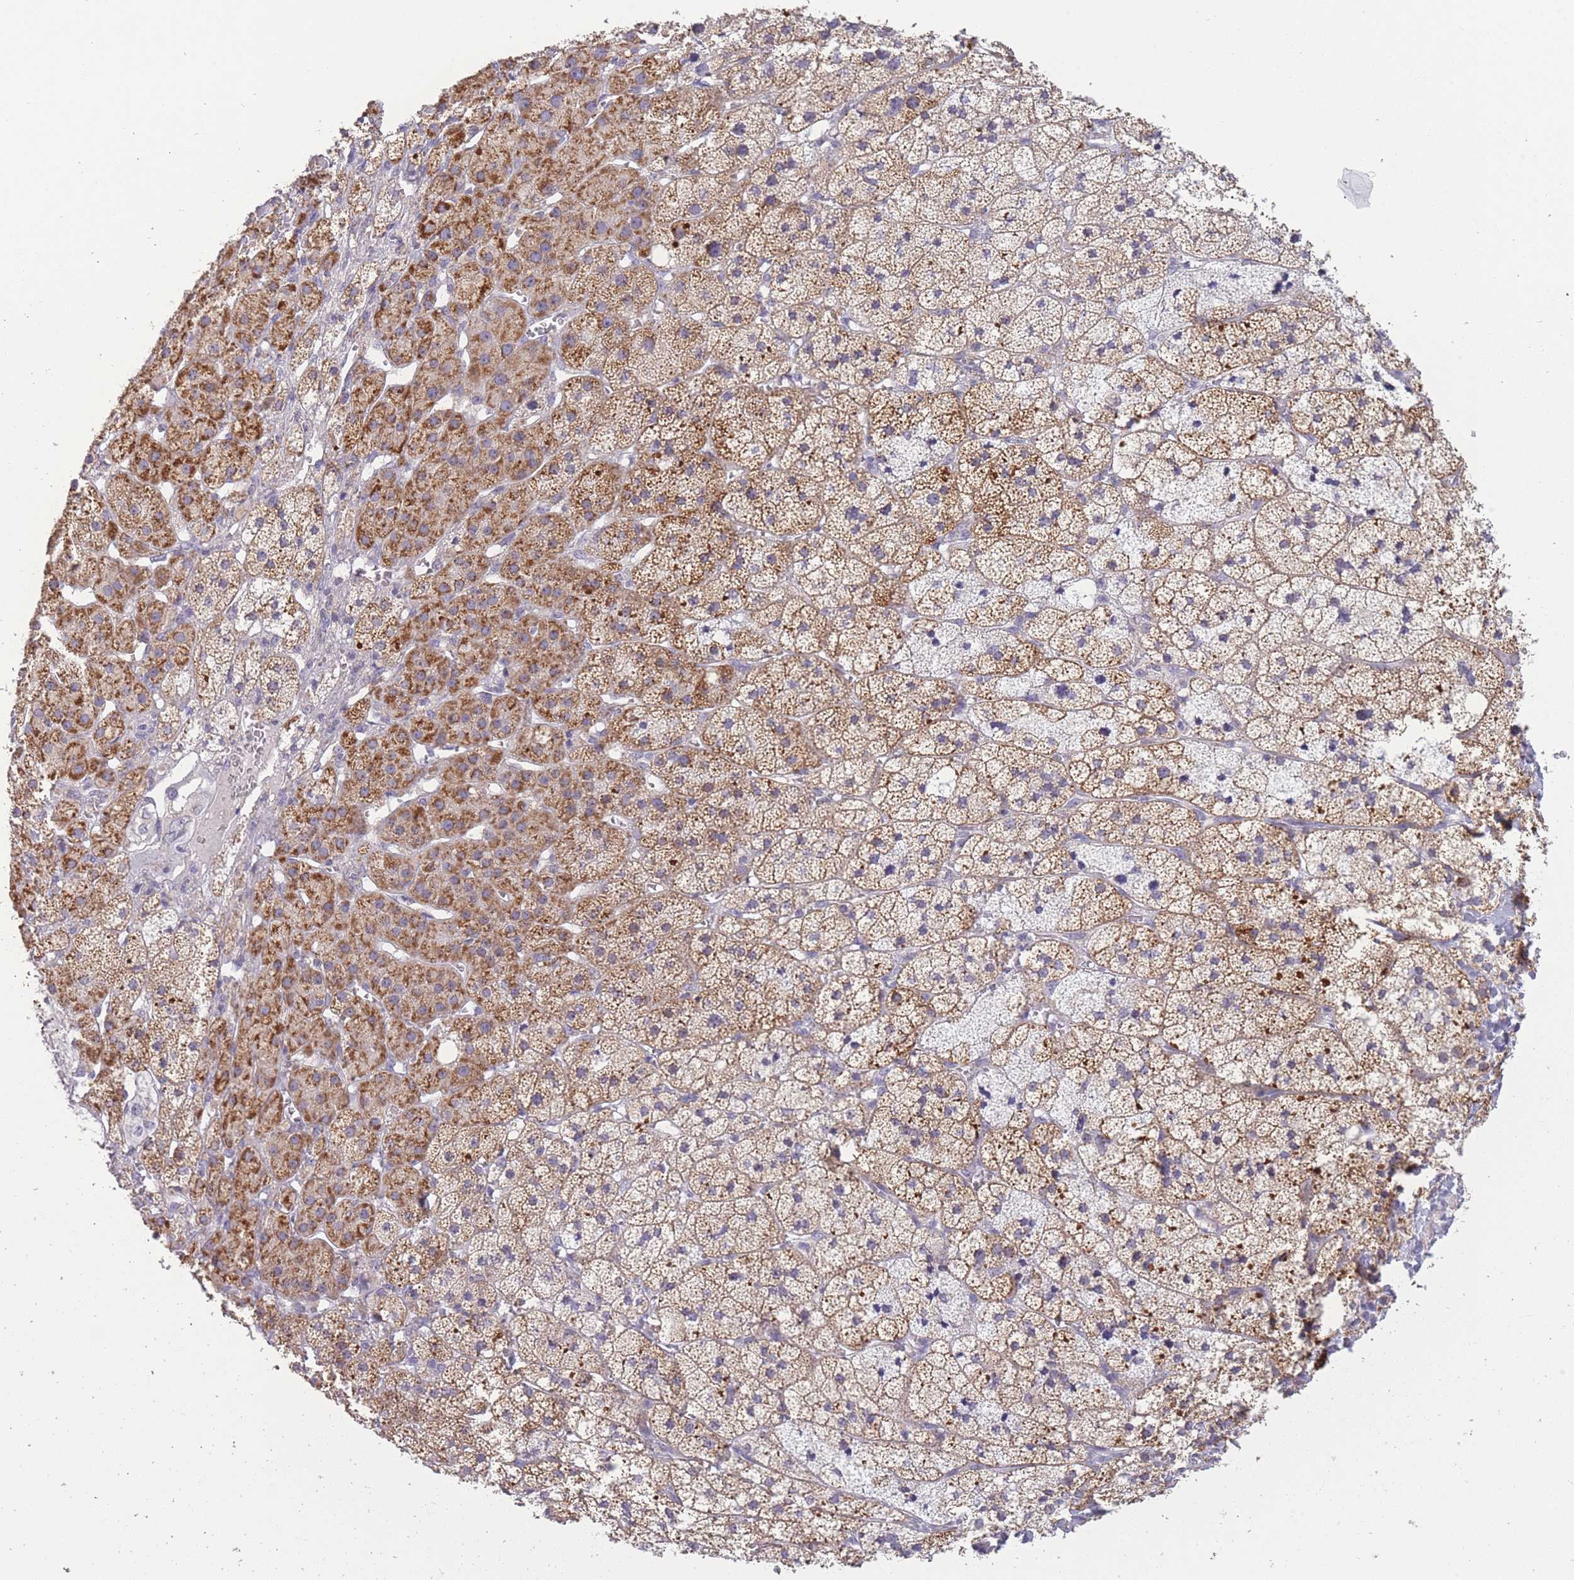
{"staining": {"intensity": "moderate", "quantity": ">75%", "location": "cytoplasmic/membranous"}, "tissue": "adrenal gland", "cell_type": "Glandular cells", "image_type": "normal", "snomed": [{"axis": "morphology", "description": "Normal tissue, NOS"}, {"axis": "topography", "description": "Adrenal gland"}], "caption": "Protein staining of unremarkable adrenal gland reveals moderate cytoplasmic/membranous staining in approximately >75% of glandular cells. (DAB IHC, brown staining for protein, blue staining for nuclei).", "gene": "ZBTB24", "patient": {"sex": "female", "age": 52}}